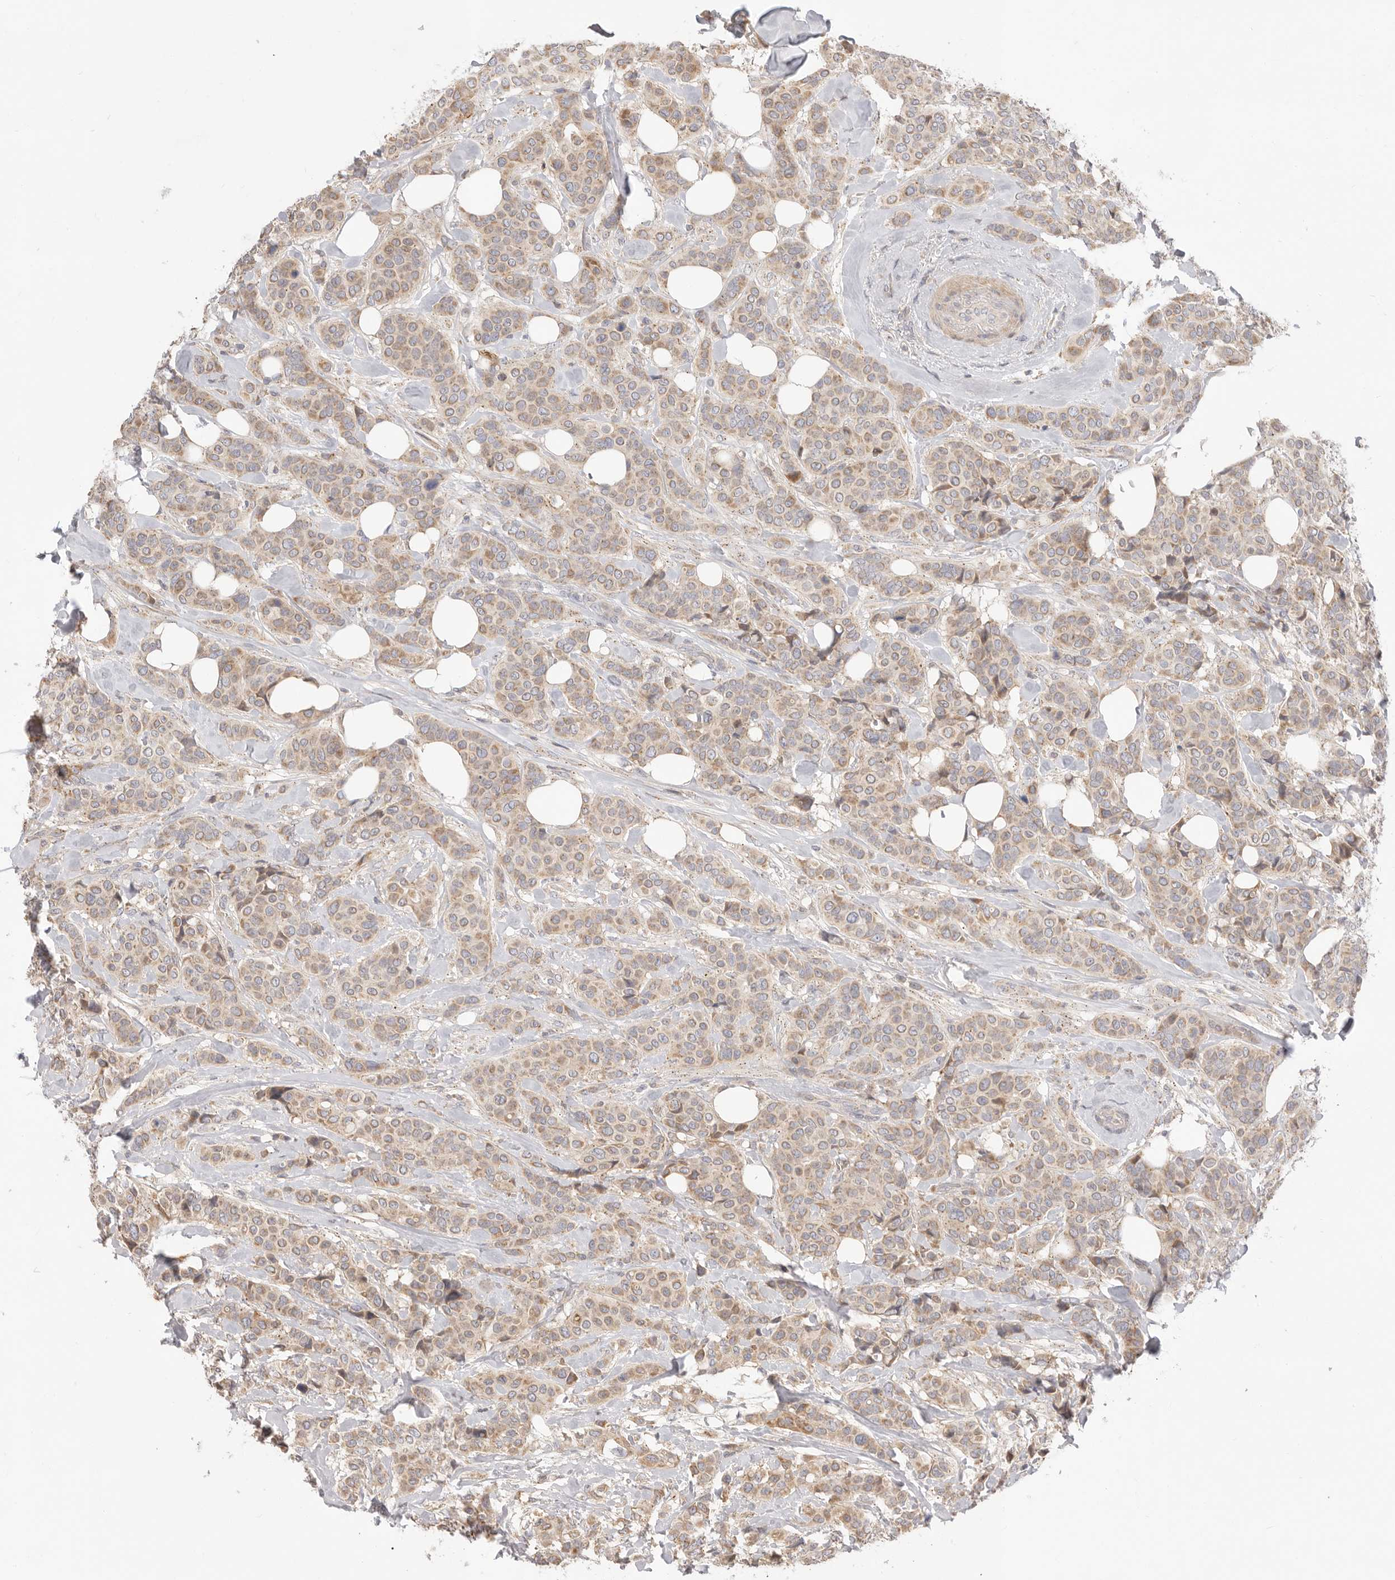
{"staining": {"intensity": "weak", "quantity": ">75%", "location": "cytoplasmic/membranous"}, "tissue": "breast cancer", "cell_type": "Tumor cells", "image_type": "cancer", "snomed": [{"axis": "morphology", "description": "Lobular carcinoma"}, {"axis": "topography", "description": "Breast"}], "caption": "Immunohistochemical staining of breast cancer (lobular carcinoma) shows low levels of weak cytoplasmic/membranous protein positivity in approximately >75% of tumor cells.", "gene": "USH1C", "patient": {"sex": "female", "age": 51}}